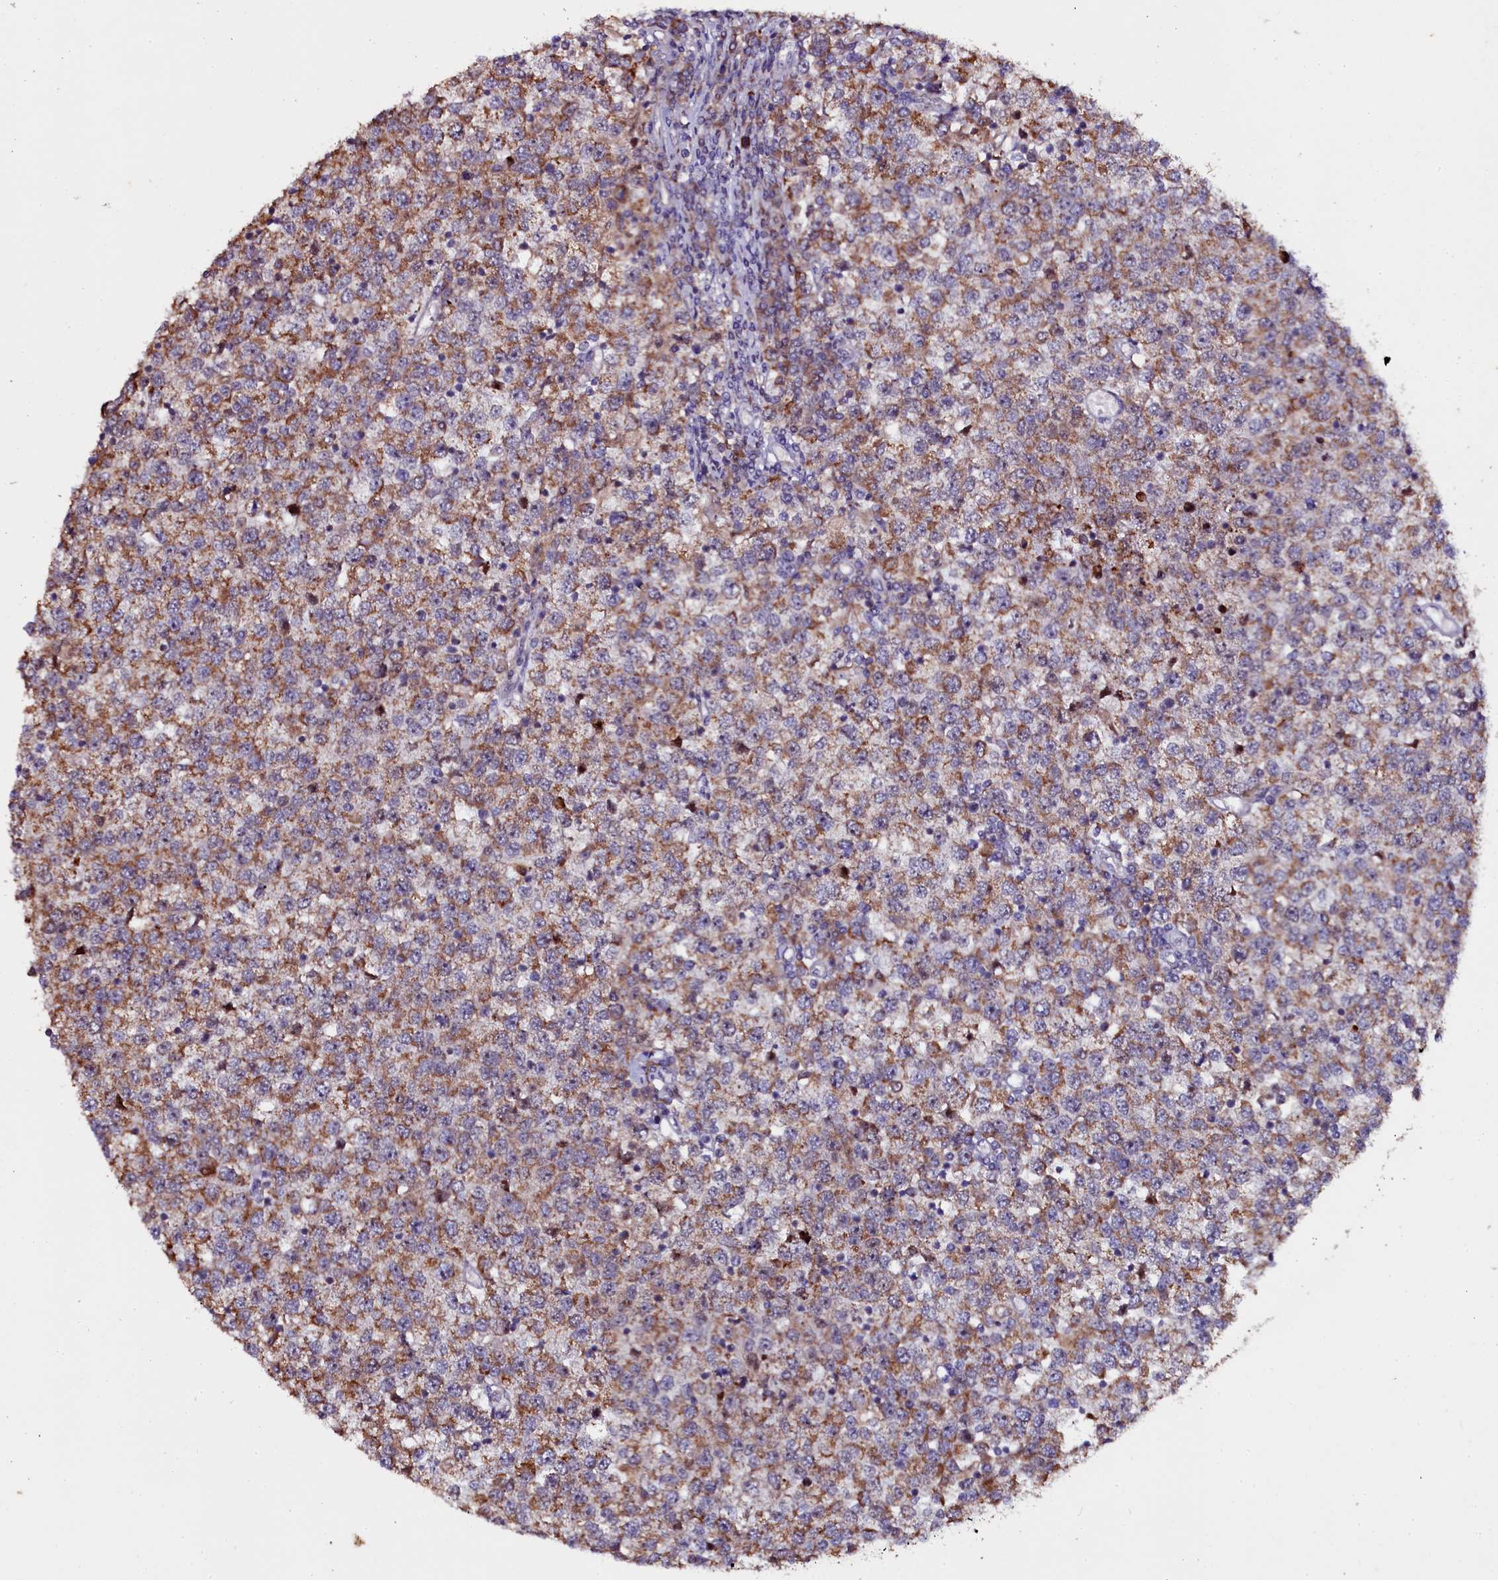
{"staining": {"intensity": "moderate", "quantity": ">75%", "location": "cytoplasmic/membranous"}, "tissue": "testis cancer", "cell_type": "Tumor cells", "image_type": "cancer", "snomed": [{"axis": "morphology", "description": "Seminoma, NOS"}, {"axis": "topography", "description": "Testis"}], "caption": "Immunohistochemistry (DAB (3,3'-diaminobenzidine)) staining of human testis cancer (seminoma) exhibits moderate cytoplasmic/membranous protein positivity in approximately >75% of tumor cells.", "gene": "NAA80", "patient": {"sex": "male", "age": 65}}